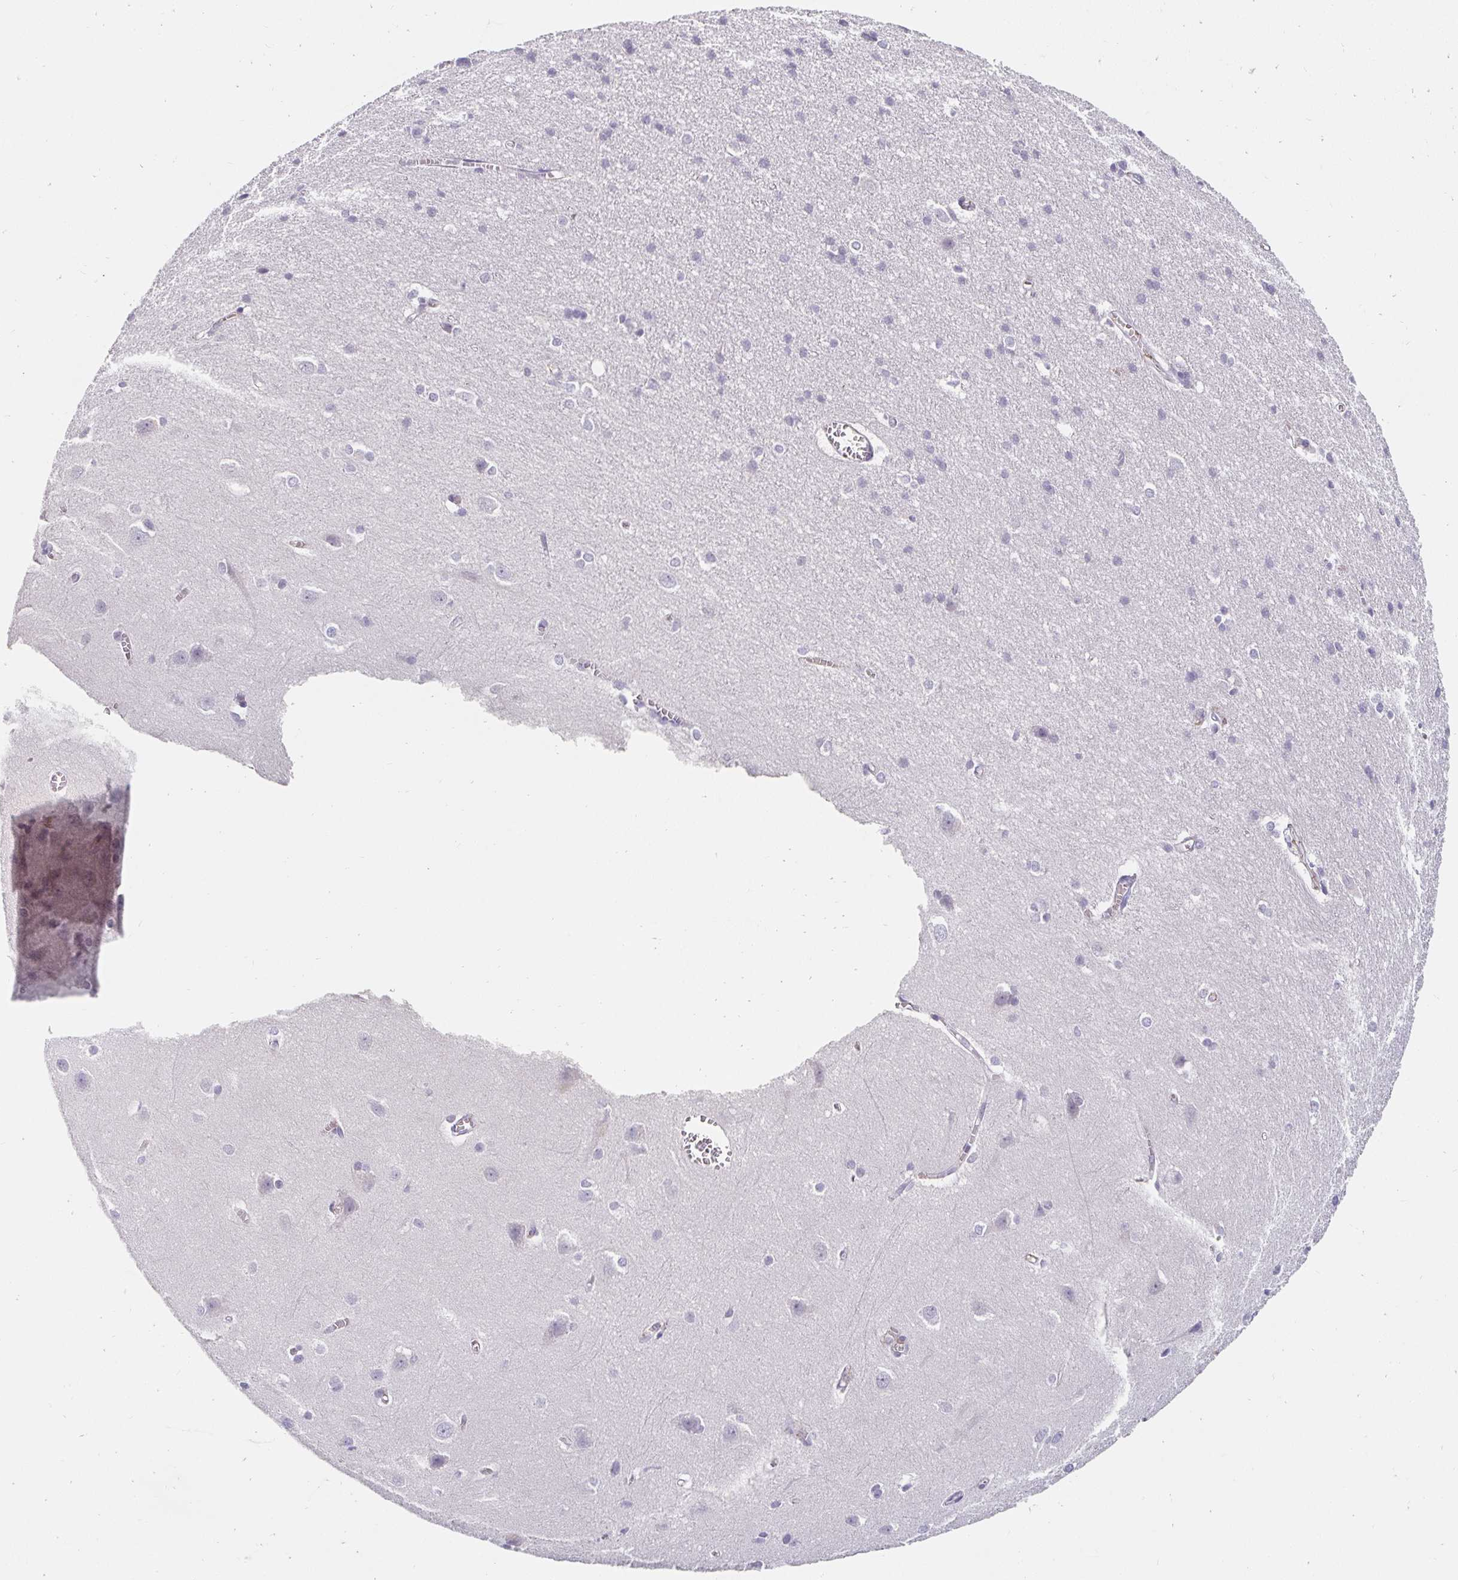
{"staining": {"intensity": "negative", "quantity": "none", "location": "none"}, "tissue": "cerebral cortex", "cell_type": "Endothelial cells", "image_type": "normal", "snomed": [{"axis": "morphology", "description": "Normal tissue, NOS"}, {"axis": "topography", "description": "Cerebral cortex"}], "caption": "An image of cerebral cortex stained for a protein shows no brown staining in endothelial cells. (Immunohistochemistry (ihc), brightfield microscopy, high magnification).", "gene": "PDX1", "patient": {"sex": "male", "age": 37}}